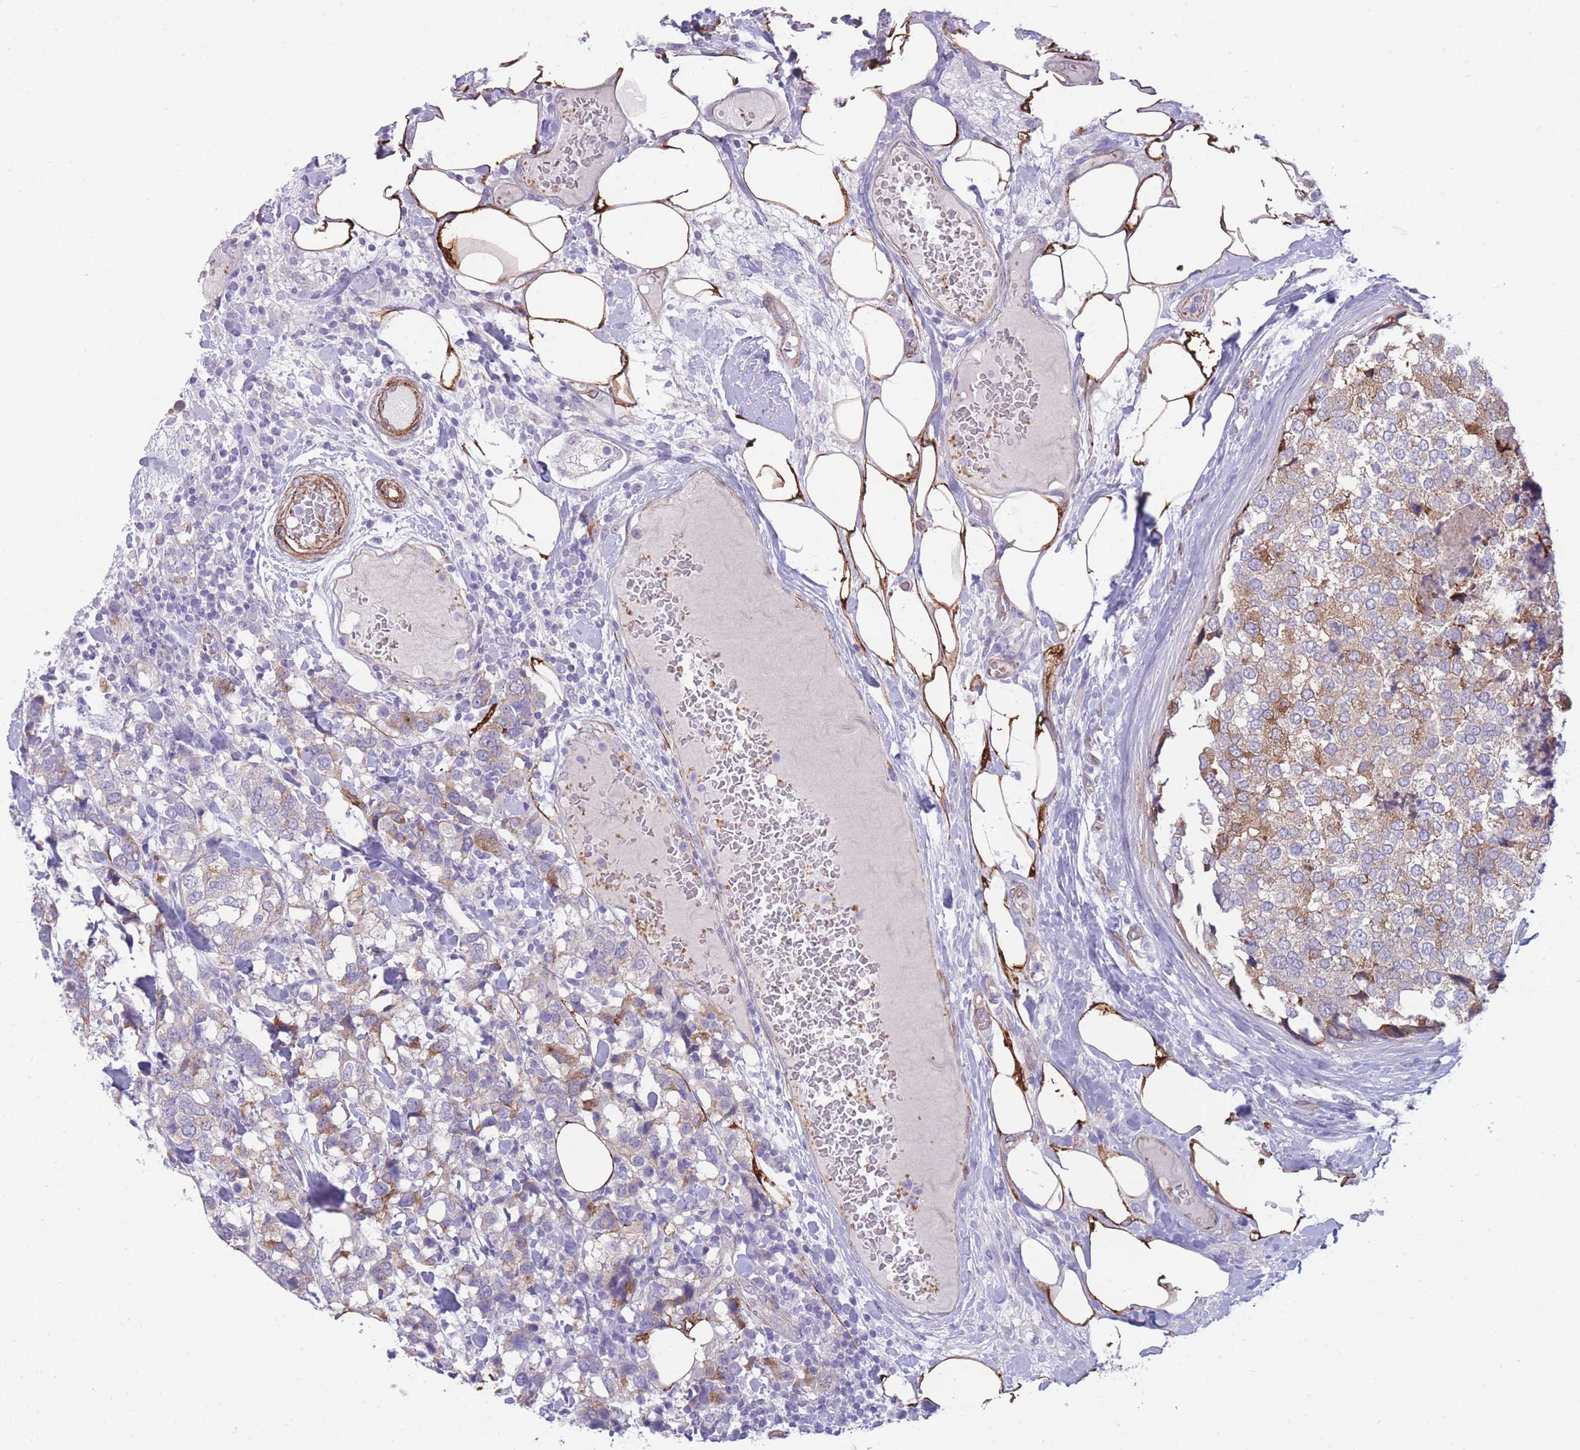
{"staining": {"intensity": "moderate", "quantity": "<25%", "location": "cytoplasmic/membranous"}, "tissue": "breast cancer", "cell_type": "Tumor cells", "image_type": "cancer", "snomed": [{"axis": "morphology", "description": "Lobular carcinoma"}, {"axis": "topography", "description": "Breast"}], "caption": "DAB immunohistochemical staining of human breast cancer displays moderate cytoplasmic/membranous protein staining in about <25% of tumor cells.", "gene": "RGS11", "patient": {"sex": "female", "age": 59}}